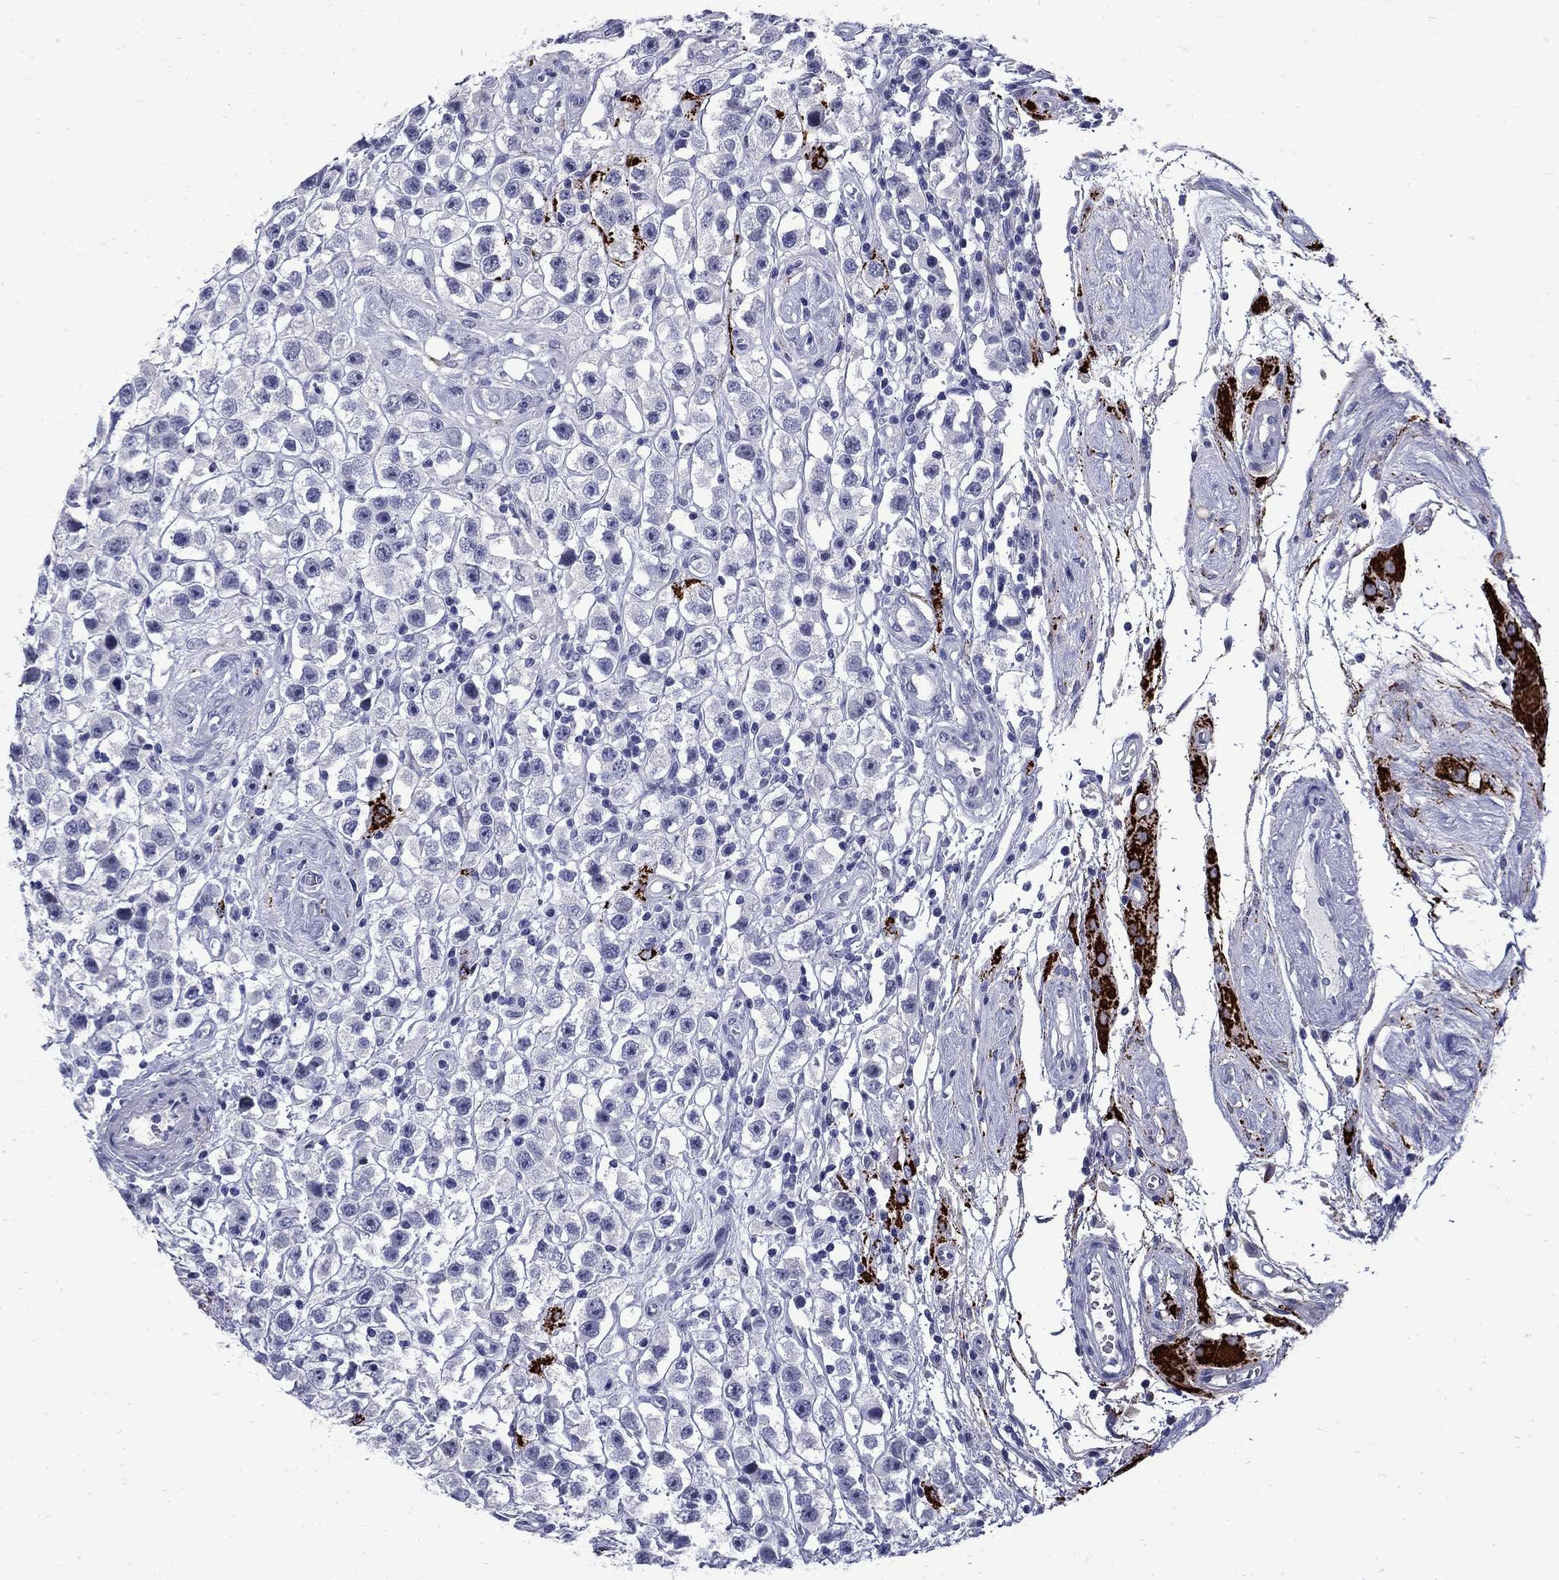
{"staining": {"intensity": "negative", "quantity": "none", "location": "none"}, "tissue": "testis cancer", "cell_type": "Tumor cells", "image_type": "cancer", "snomed": [{"axis": "morphology", "description": "Seminoma, NOS"}, {"axis": "topography", "description": "Testis"}], "caption": "There is no significant positivity in tumor cells of testis cancer.", "gene": "MGARP", "patient": {"sex": "male", "age": 45}}